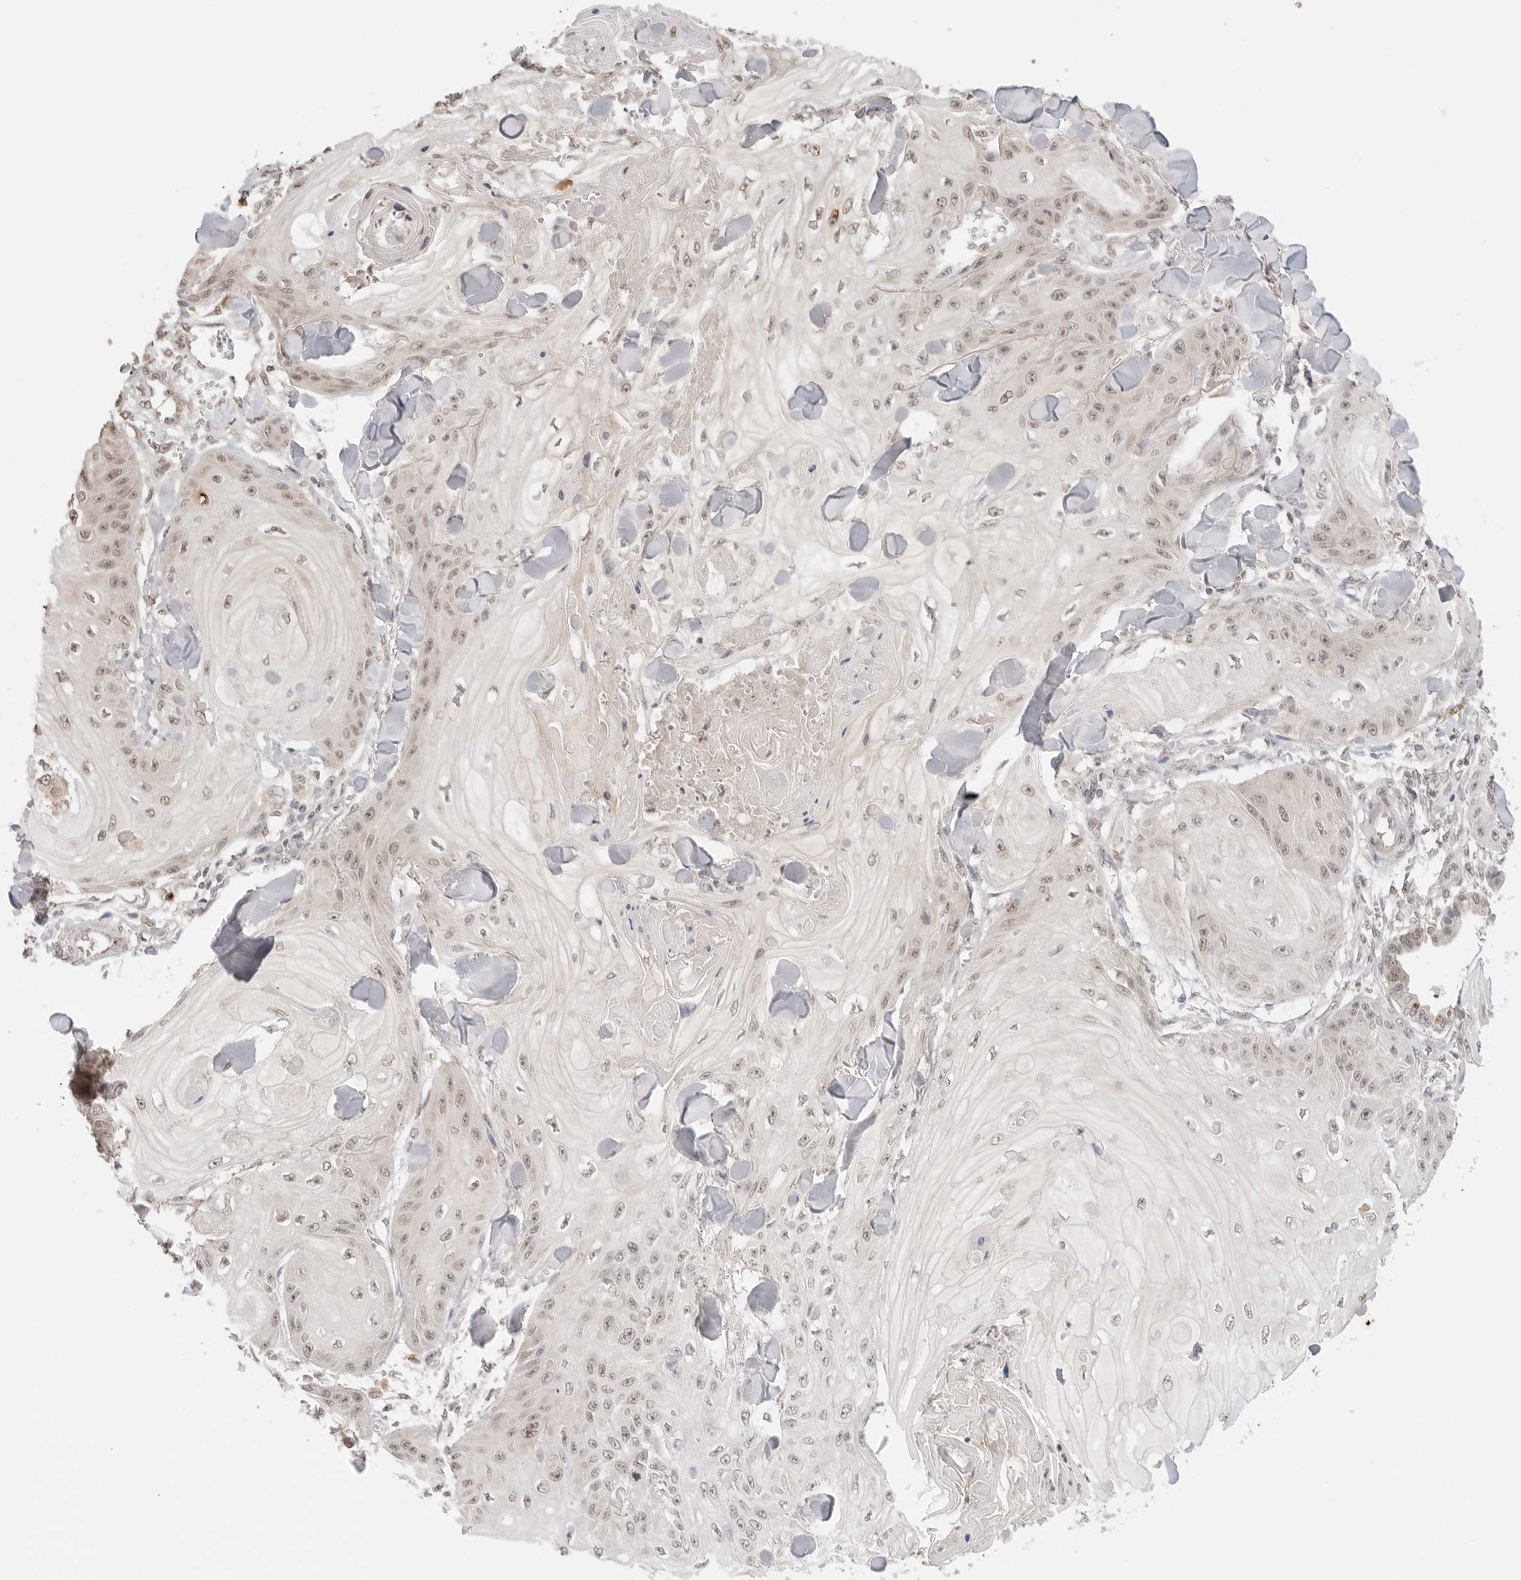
{"staining": {"intensity": "weak", "quantity": ">75%", "location": "nuclear"}, "tissue": "skin cancer", "cell_type": "Tumor cells", "image_type": "cancer", "snomed": [{"axis": "morphology", "description": "Squamous cell carcinoma, NOS"}, {"axis": "topography", "description": "Skin"}], "caption": "A brown stain labels weak nuclear staining of a protein in skin cancer tumor cells.", "gene": "GPR34", "patient": {"sex": "male", "age": 74}}